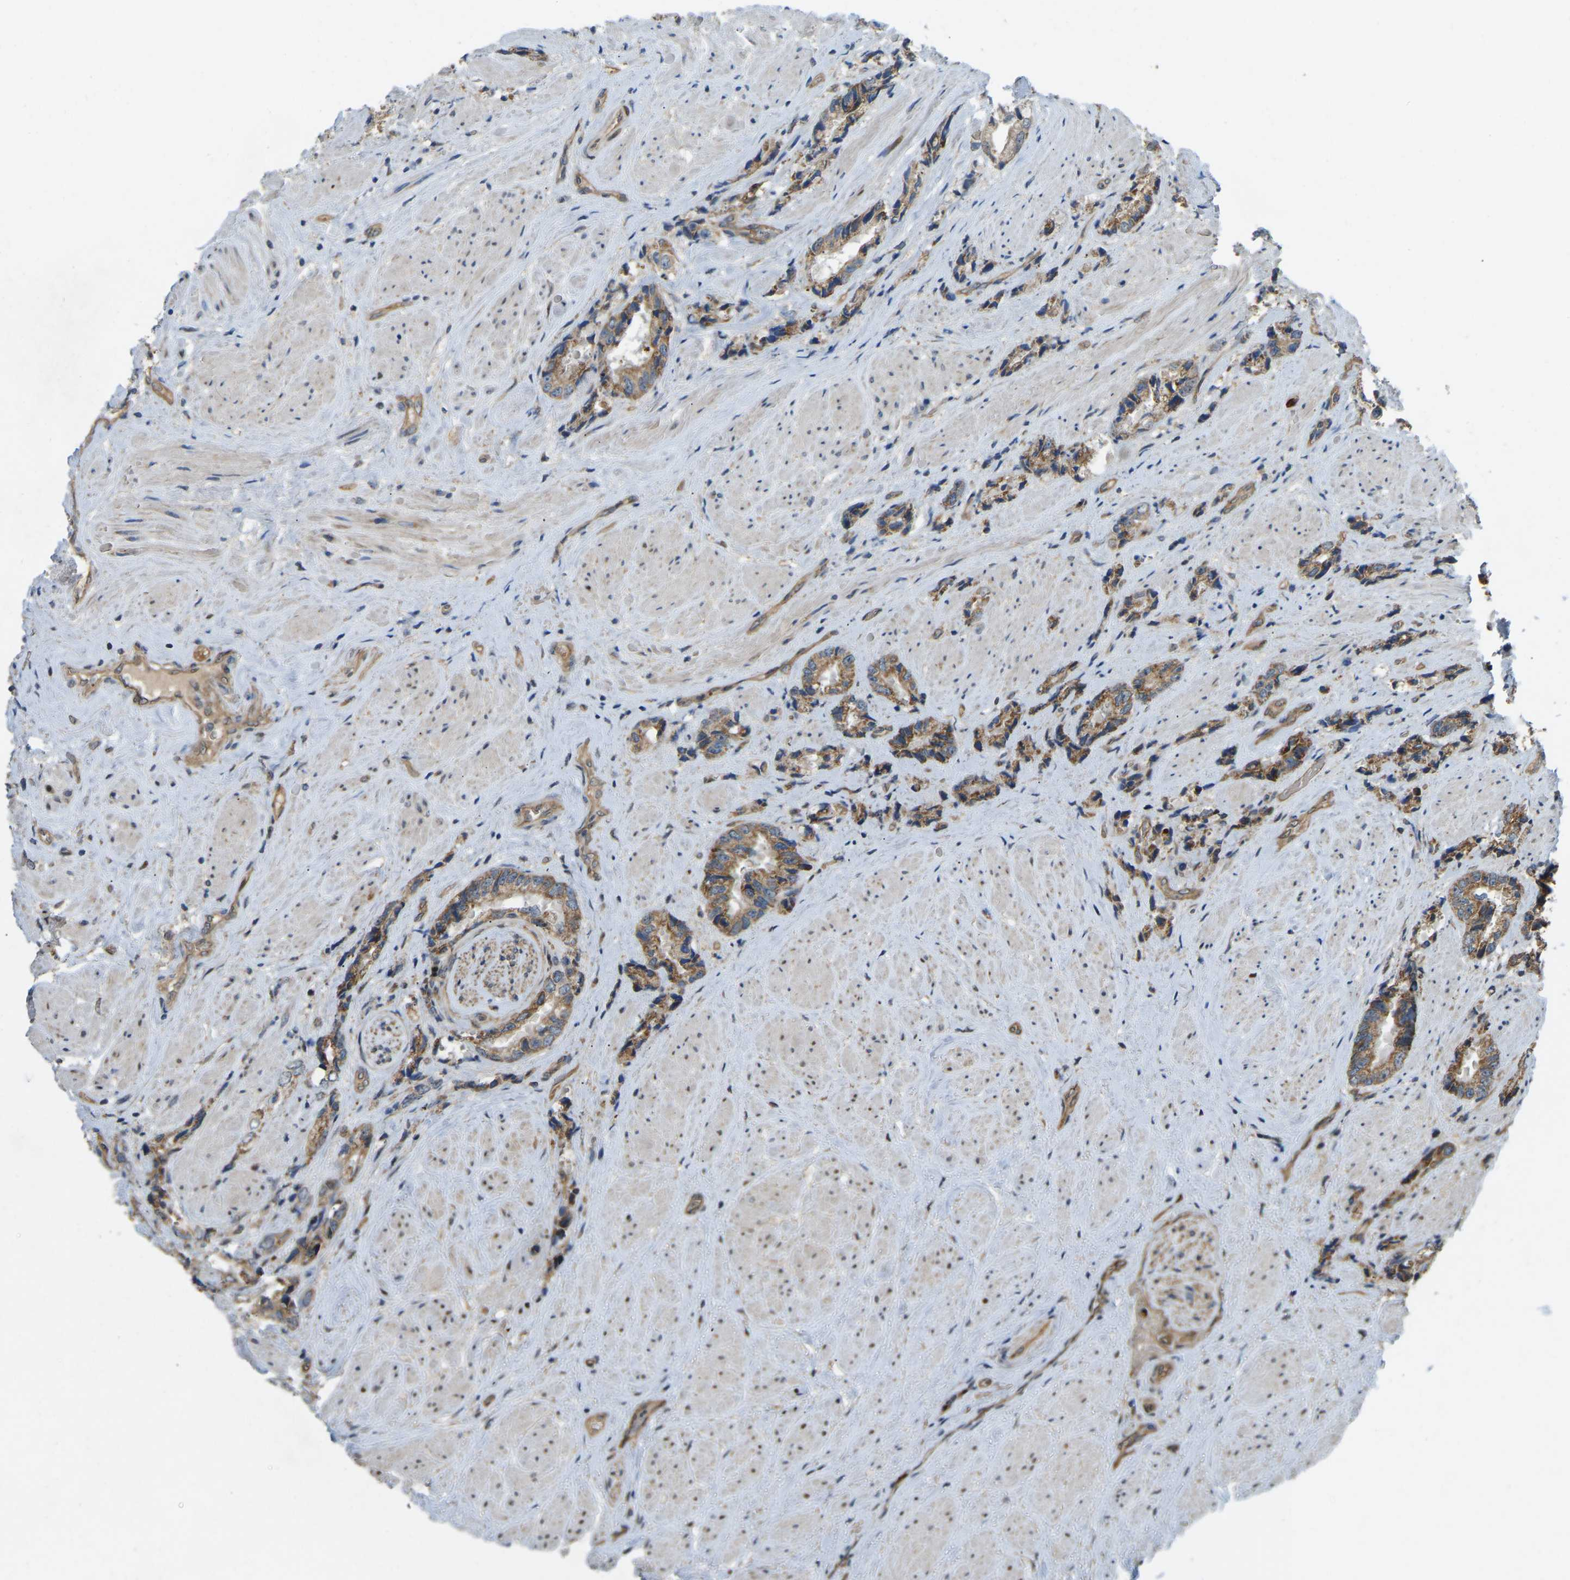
{"staining": {"intensity": "moderate", "quantity": ">75%", "location": "cytoplasmic/membranous"}, "tissue": "prostate cancer", "cell_type": "Tumor cells", "image_type": "cancer", "snomed": [{"axis": "morphology", "description": "Adenocarcinoma, High grade"}, {"axis": "topography", "description": "Prostate"}], "caption": "This micrograph demonstrates IHC staining of adenocarcinoma (high-grade) (prostate), with medium moderate cytoplasmic/membranous staining in about >75% of tumor cells.", "gene": "C21orf91", "patient": {"sex": "male", "age": 61}}